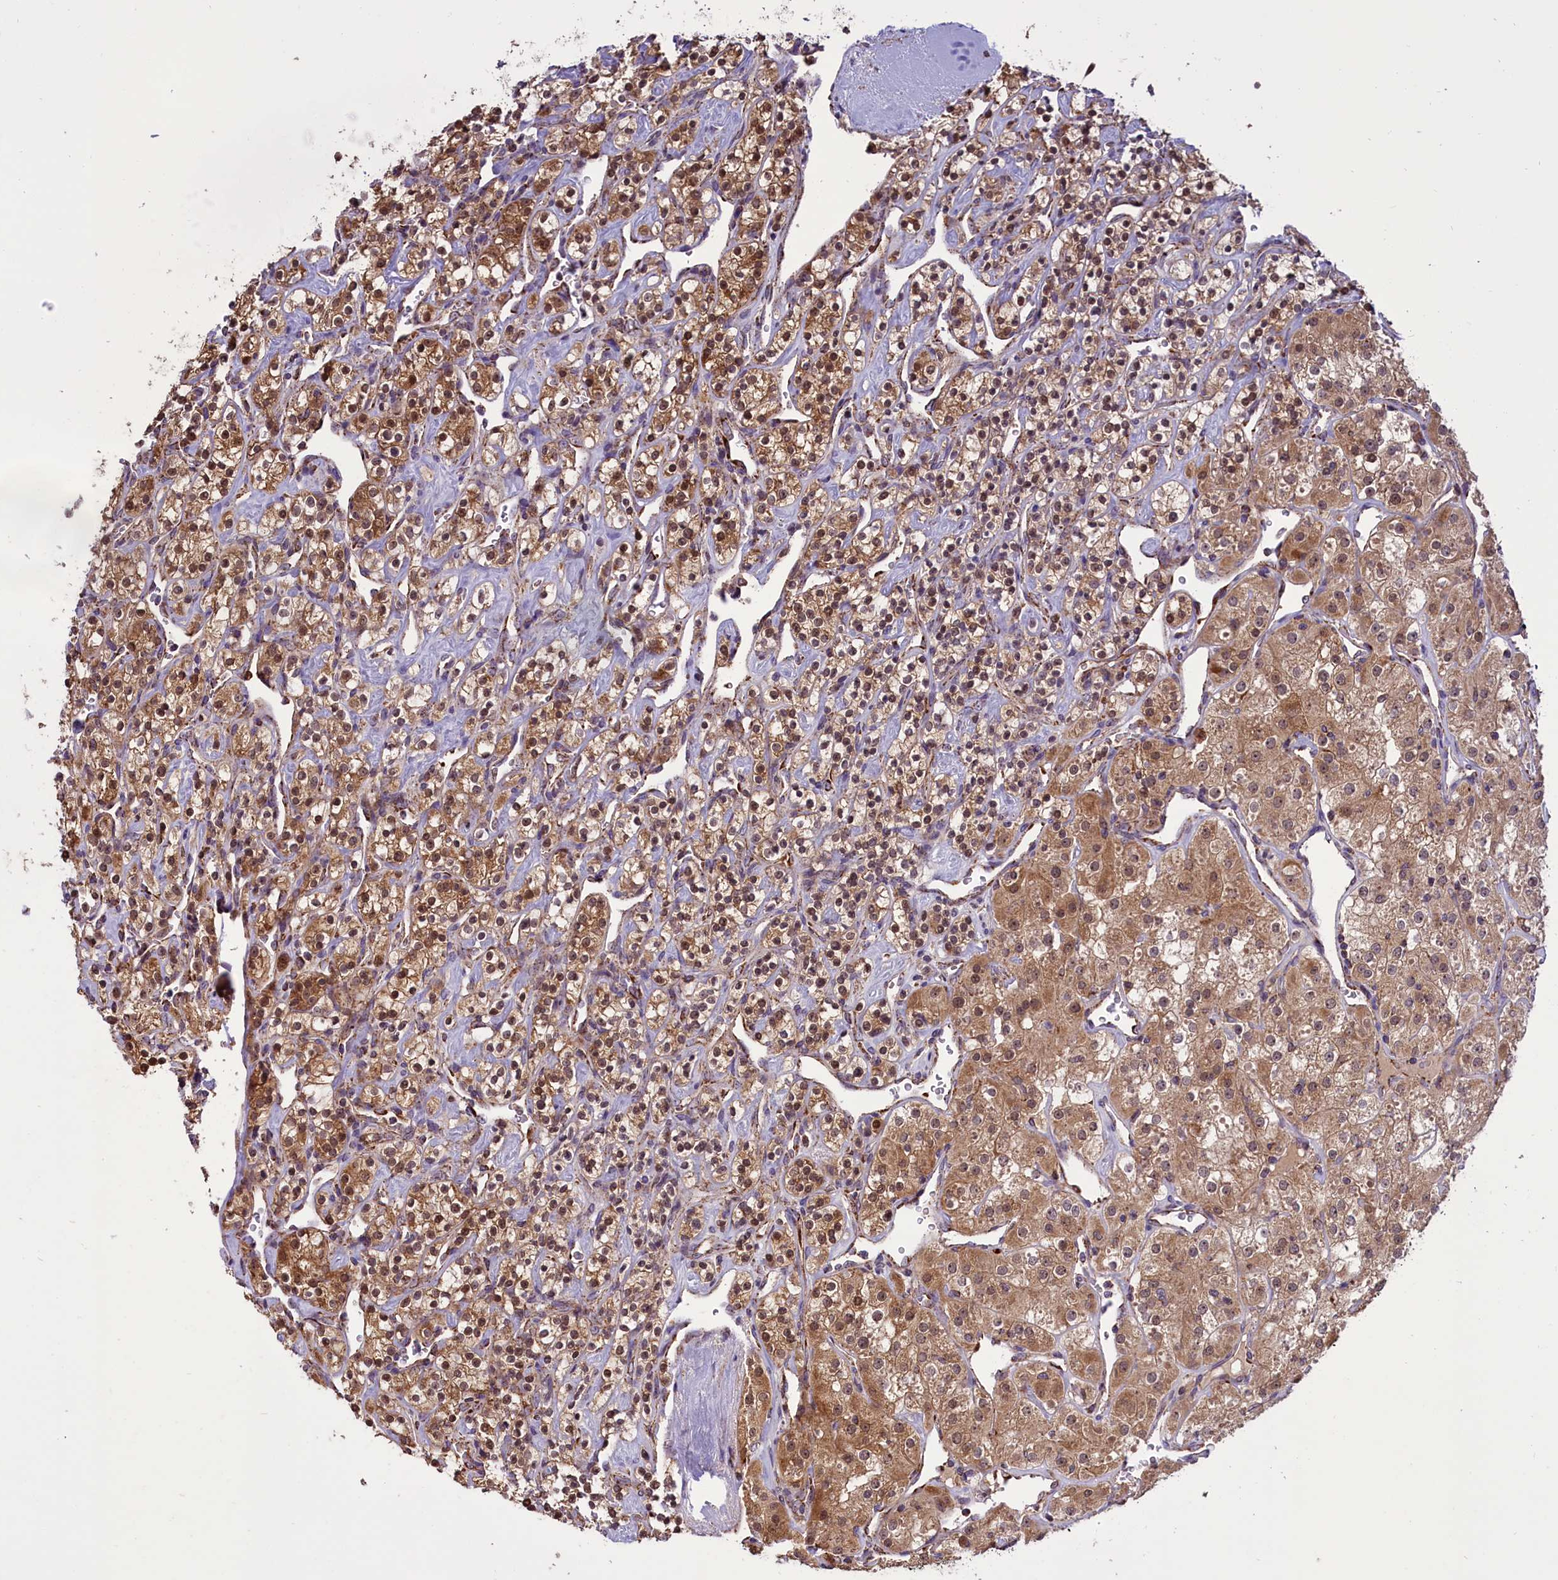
{"staining": {"intensity": "moderate", "quantity": ">75%", "location": "cytoplasmic/membranous,nuclear"}, "tissue": "renal cancer", "cell_type": "Tumor cells", "image_type": "cancer", "snomed": [{"axis": "morphology", "description": "Adenocarcinoma, NOS"}, {"axis": "topography", "description": "Kidney"}], "caption": "This photomicrograph displays renal cancer (adenocarcinoma) stained with immunohistochemistry (IHC) to label a protein in brown. The cytoplasmic/membranous and nuclear of tumor cells show moderate positivity for the protein. Nuclei are counter-stained blue.", "gene": "GLRX5", "patient": {"sex": "male", "age": 77}}